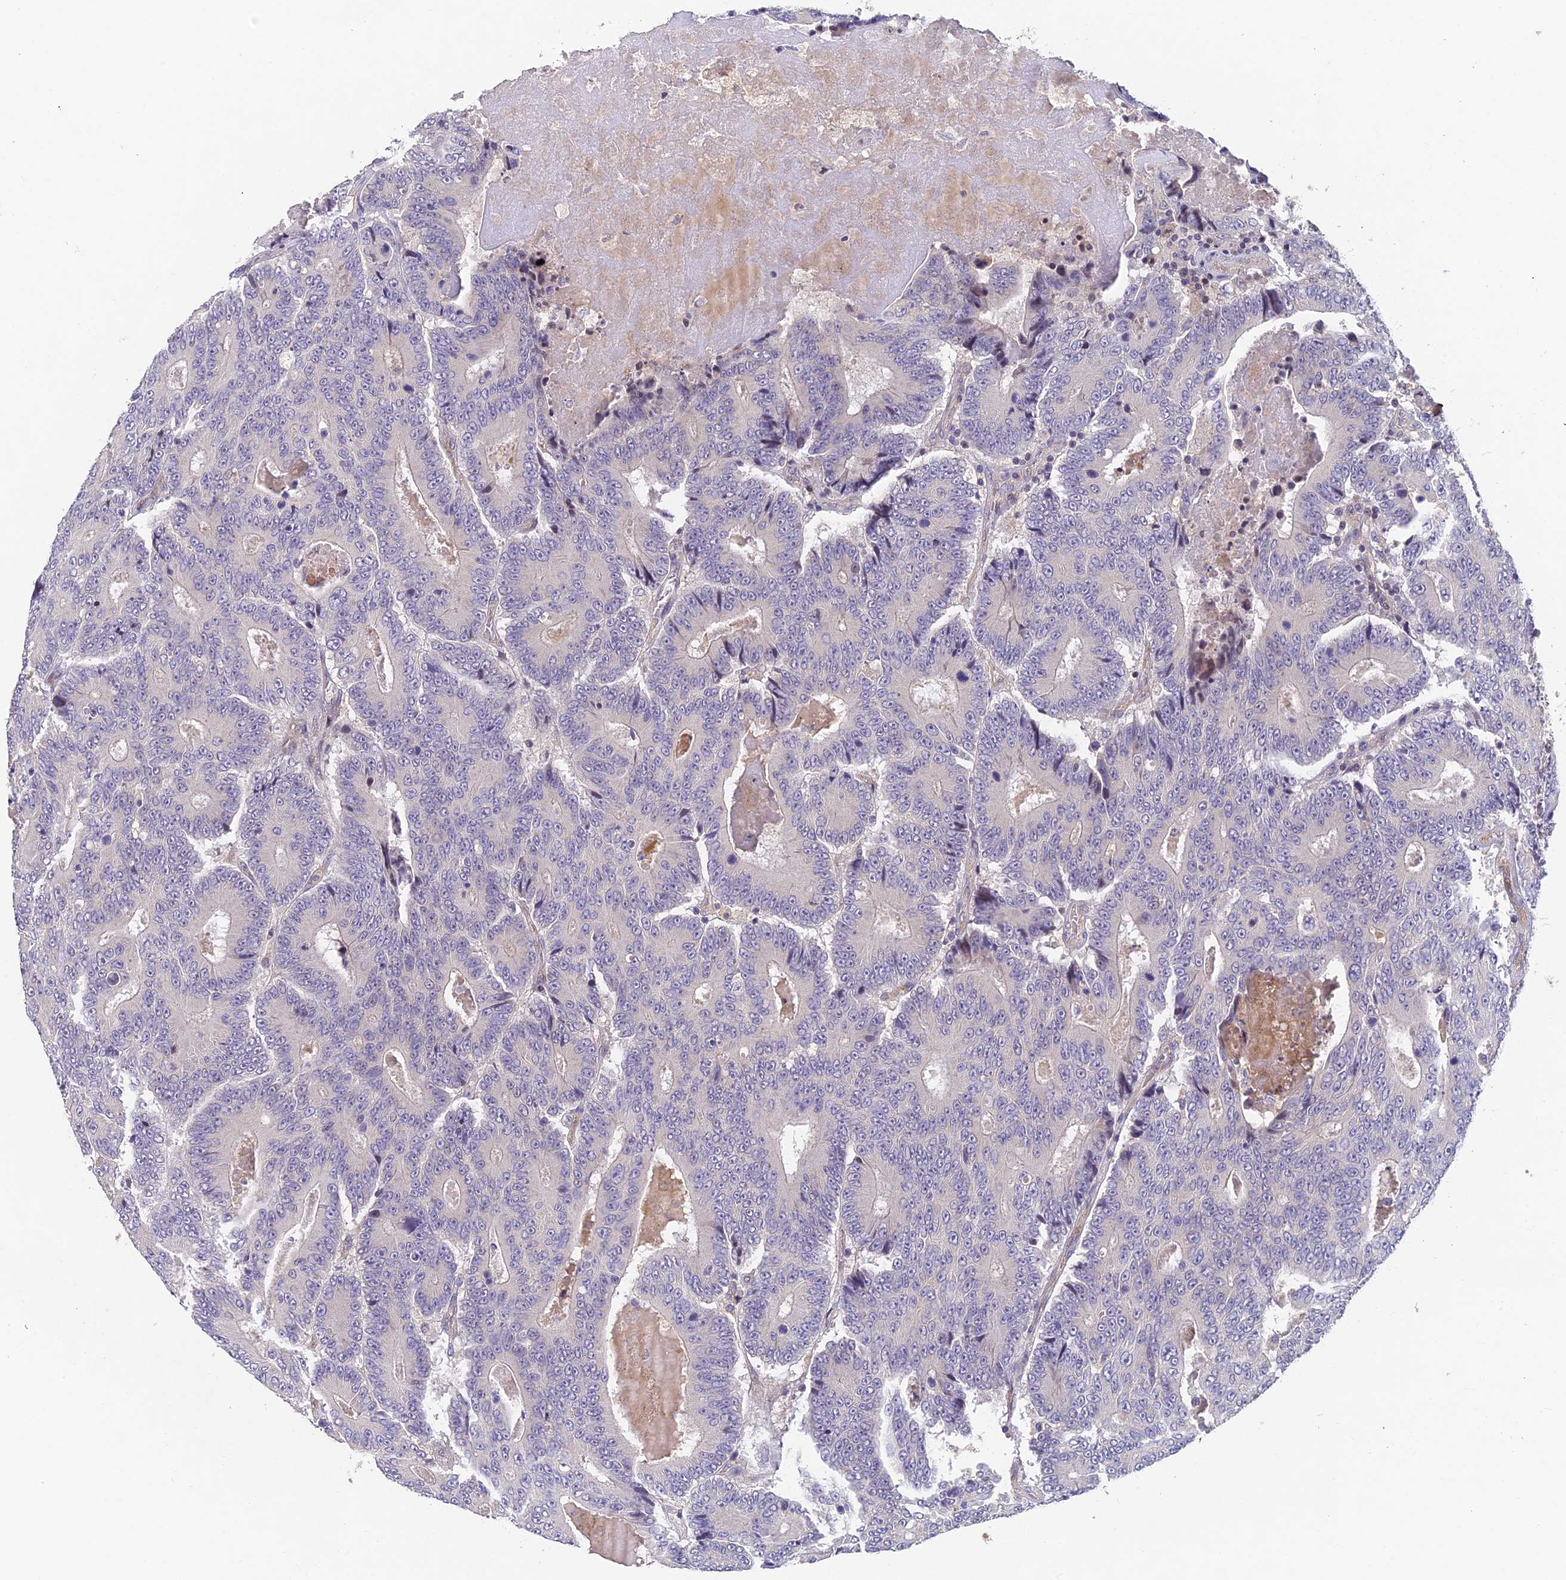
{"staining": {"intensity": "negative", "quantity": "none", "location": "none"}, "tissue": "colorectal cancer", "cell_type": "Tumor cells", "image_type": "cancer", "snomed": [{"axis": "morphology", "description": "Adenocarcinoma, NOS"}, {"axis": "topography", "description": "Colon"}], "caption": "An IHC image of colorectal cancer (adenocarcinoma) is shown. There is no staining in tumor cells of colorectal cancer (adenocarcinoma).", "gene": "ADAMTS13", "patient": {"sex": "male", "age": 83}}